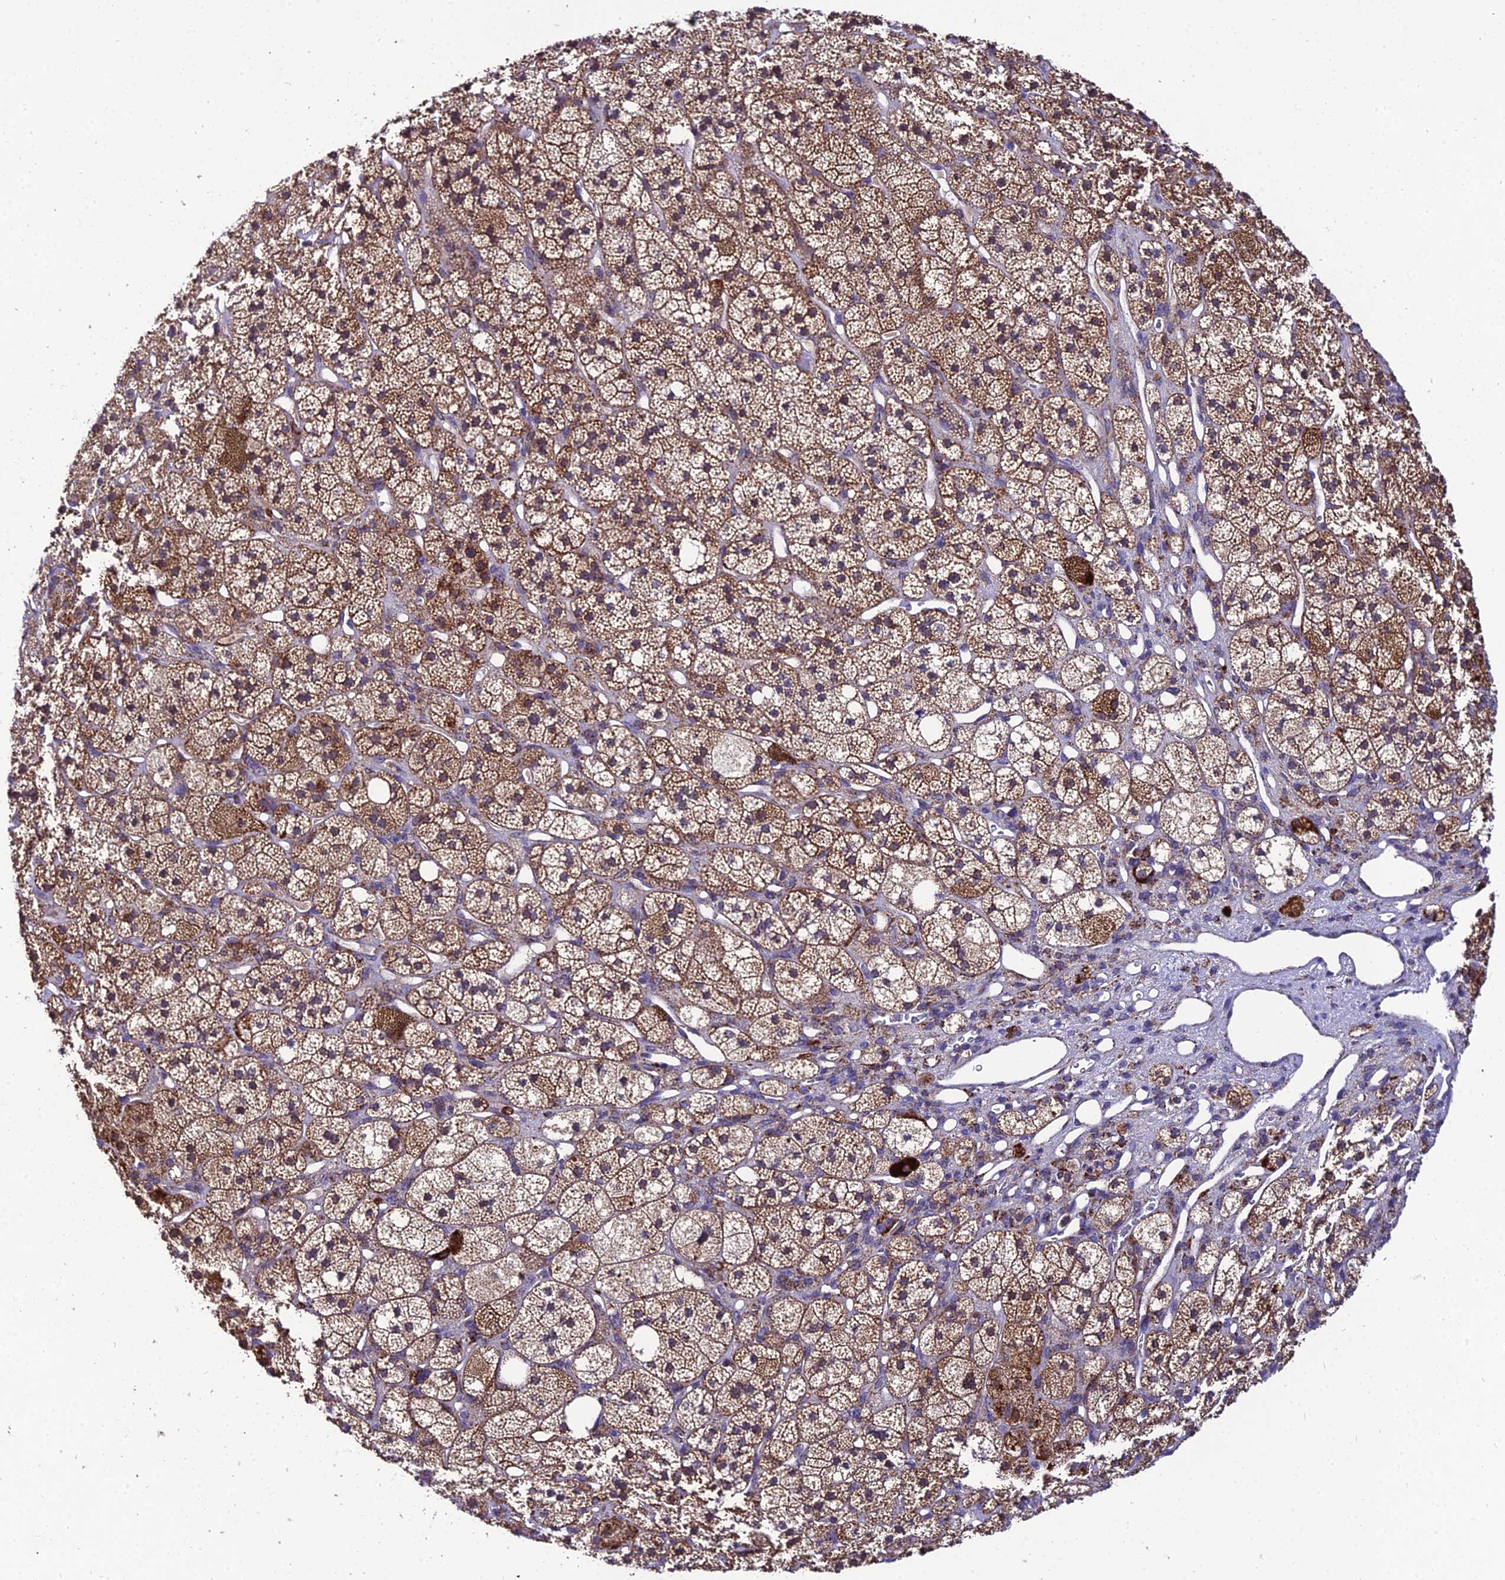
{"staining": {"intensity": "moderate", "quantity": ">75%", "location": "cytoplasmic/membranous"}, "tissue": "adrenal gland", "cell_type": "Glandular cells", "image_type": "normal", "snomed": [{"axis": "morphology", "description": "Normal tissue, NOS"}, {"axis": "topography", "description": "Adrenal gland"}], "caption": "Glandular cells demonstrate medium levels of moderate cytoplasmic/membranous staining in approximately >75% of cells in unremarkable human adrenal gland.", "gene": "PSMD2", "patient": {"sex": "male", "age": 61}}